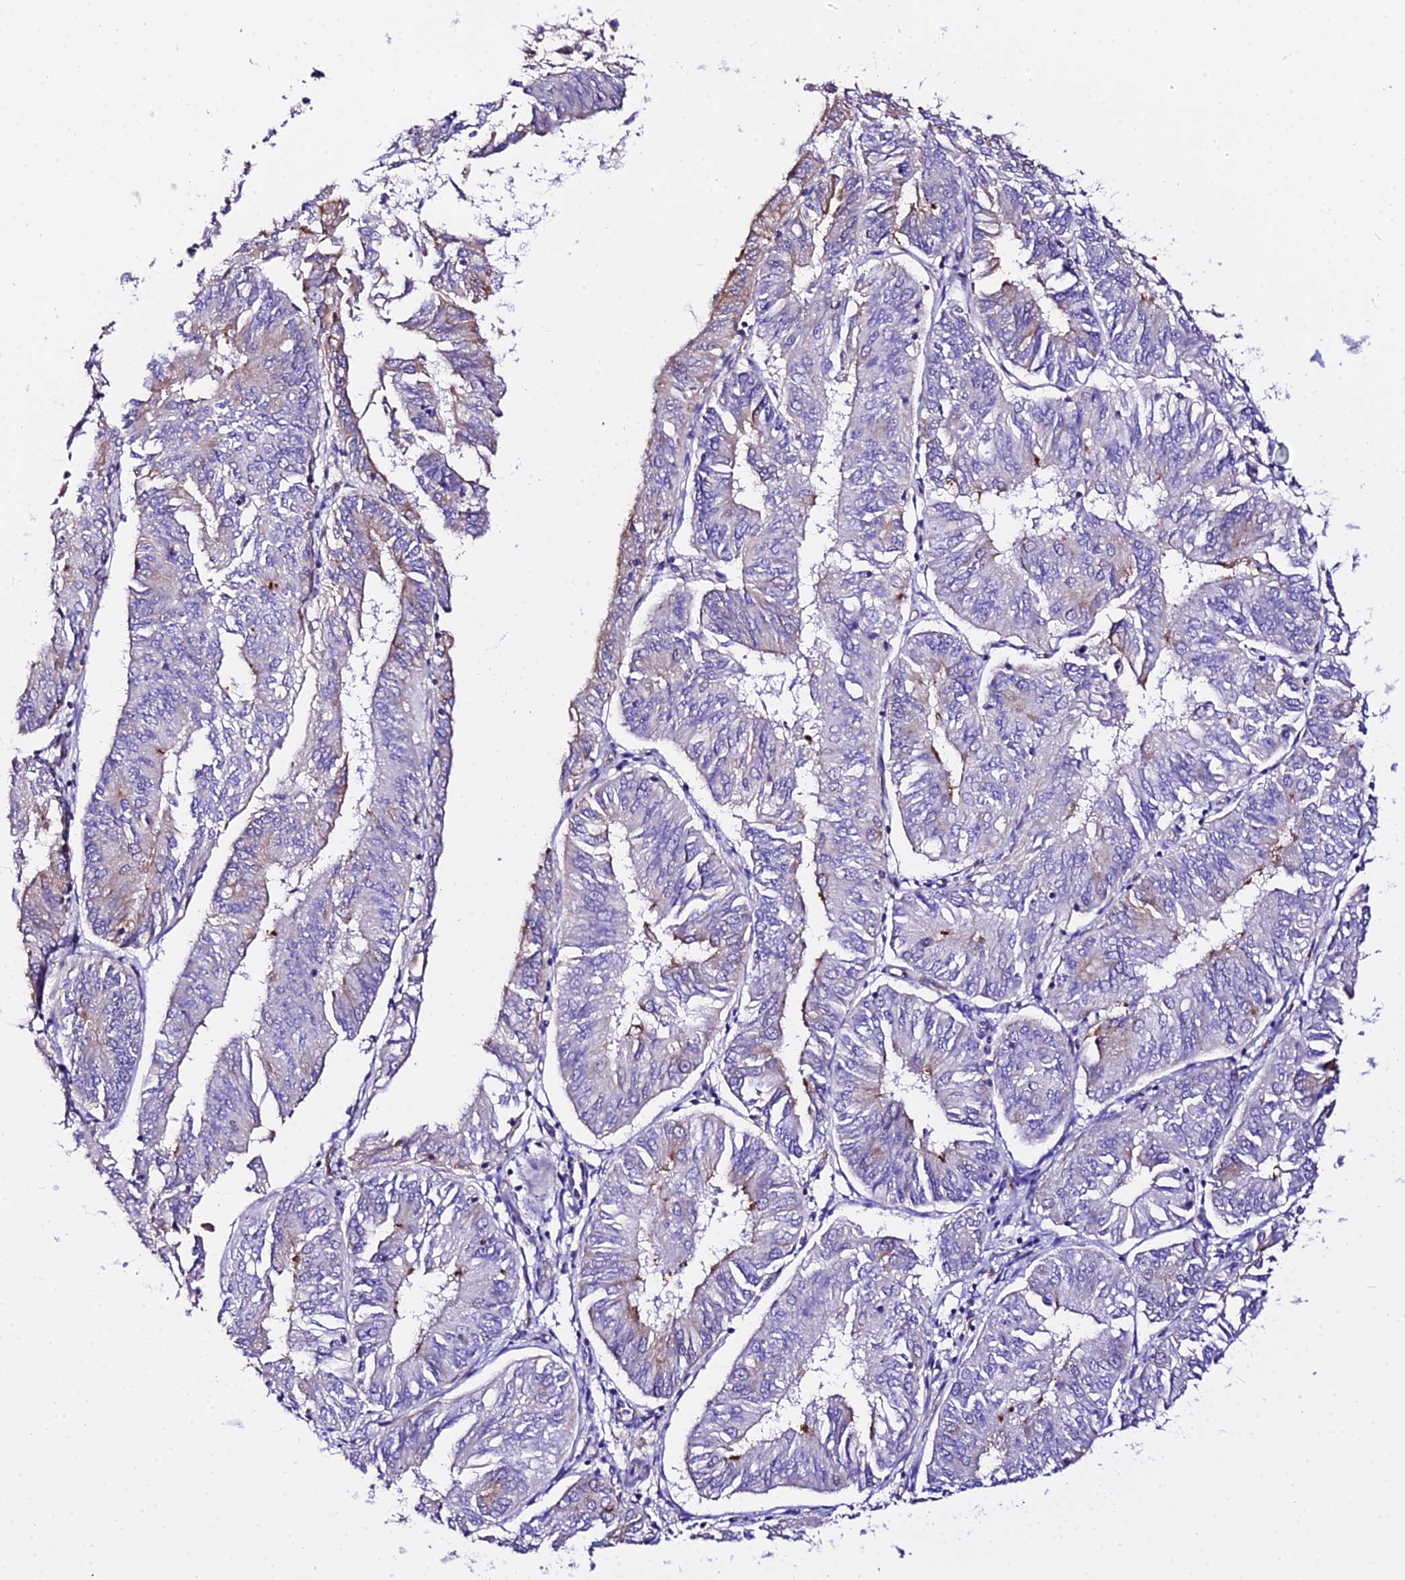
{"staining": {"intensity": "weak", "quantity": "<25%", "location": "cytoplasmic/membranous"}, "tissue": "endometrial cancer", "cell_type": "Tumor cells", "image_type": "cancer", "snomed": [{"axis": "morphology", "description": "Adenocarcinoma, NOS"}, {"axis": "topography", "description": "Endometrium"}], "caption": "DAB immunohistochemical staining of endometrial cancer (adenocarcinoma) displays no significant positivity in tumor cells. (DAB immunohistochemistry, high magnification).", "gene": "DAW1", "patient": {"sex": "female", "age": 58}}